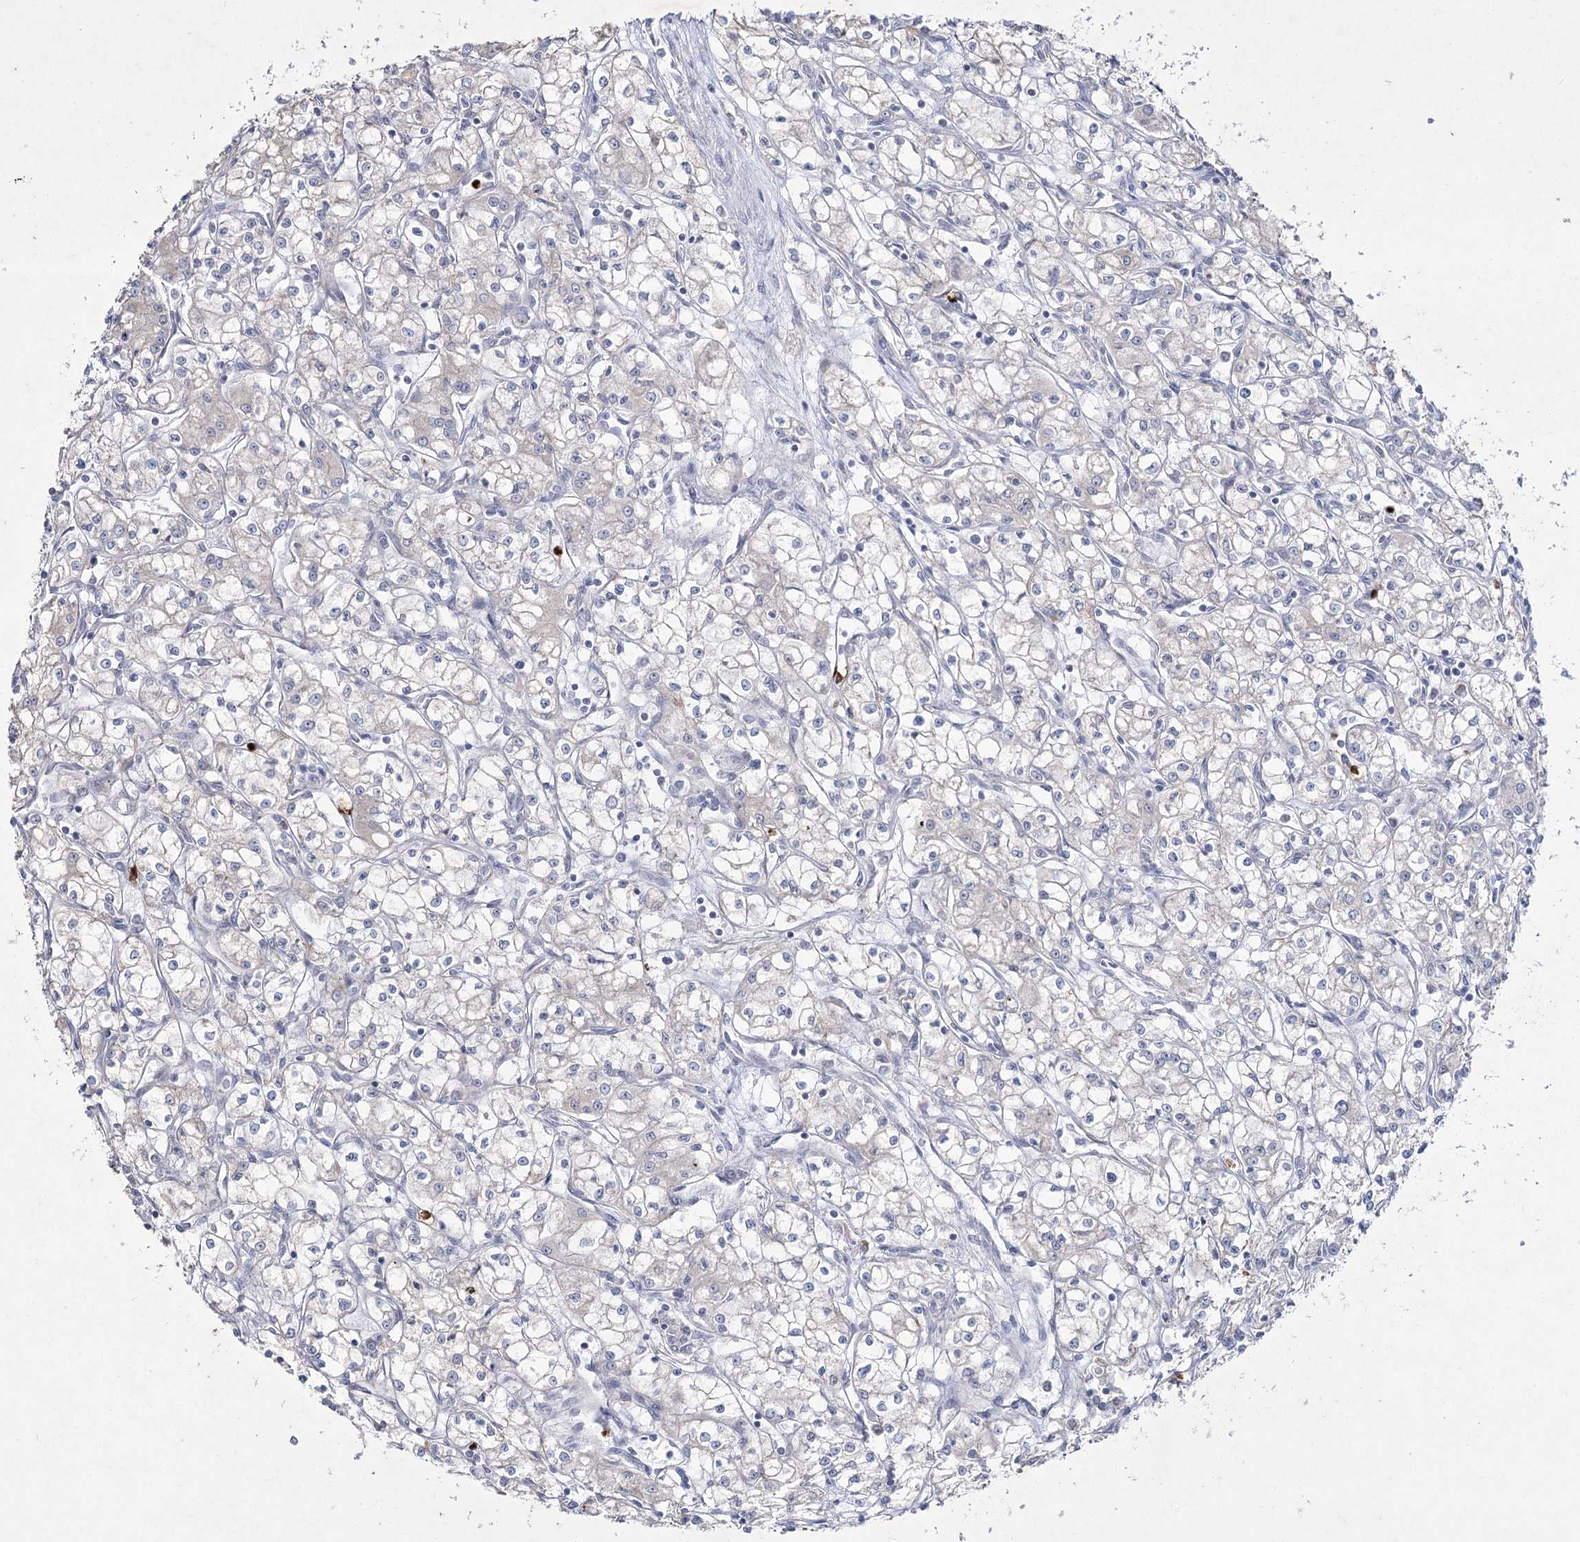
{"staining": {"intensity": "negative", "quantity": "none", "location": "none"}, "tissue": "renal cancer", "cell_type": "Tumor cells", "image_type": "cancer", "snomed": [{"axis": "morphology", "description": "Adenocarcinoma, NOS"}, {"axis": "topography", "description": "Kidney"}], "caption": "The photomicrograph reveals no staining of tumor cells in adenocarcinoma (renal).", "gene": "NIPAL4", "patient": {"sex": "male", "age": 59}}